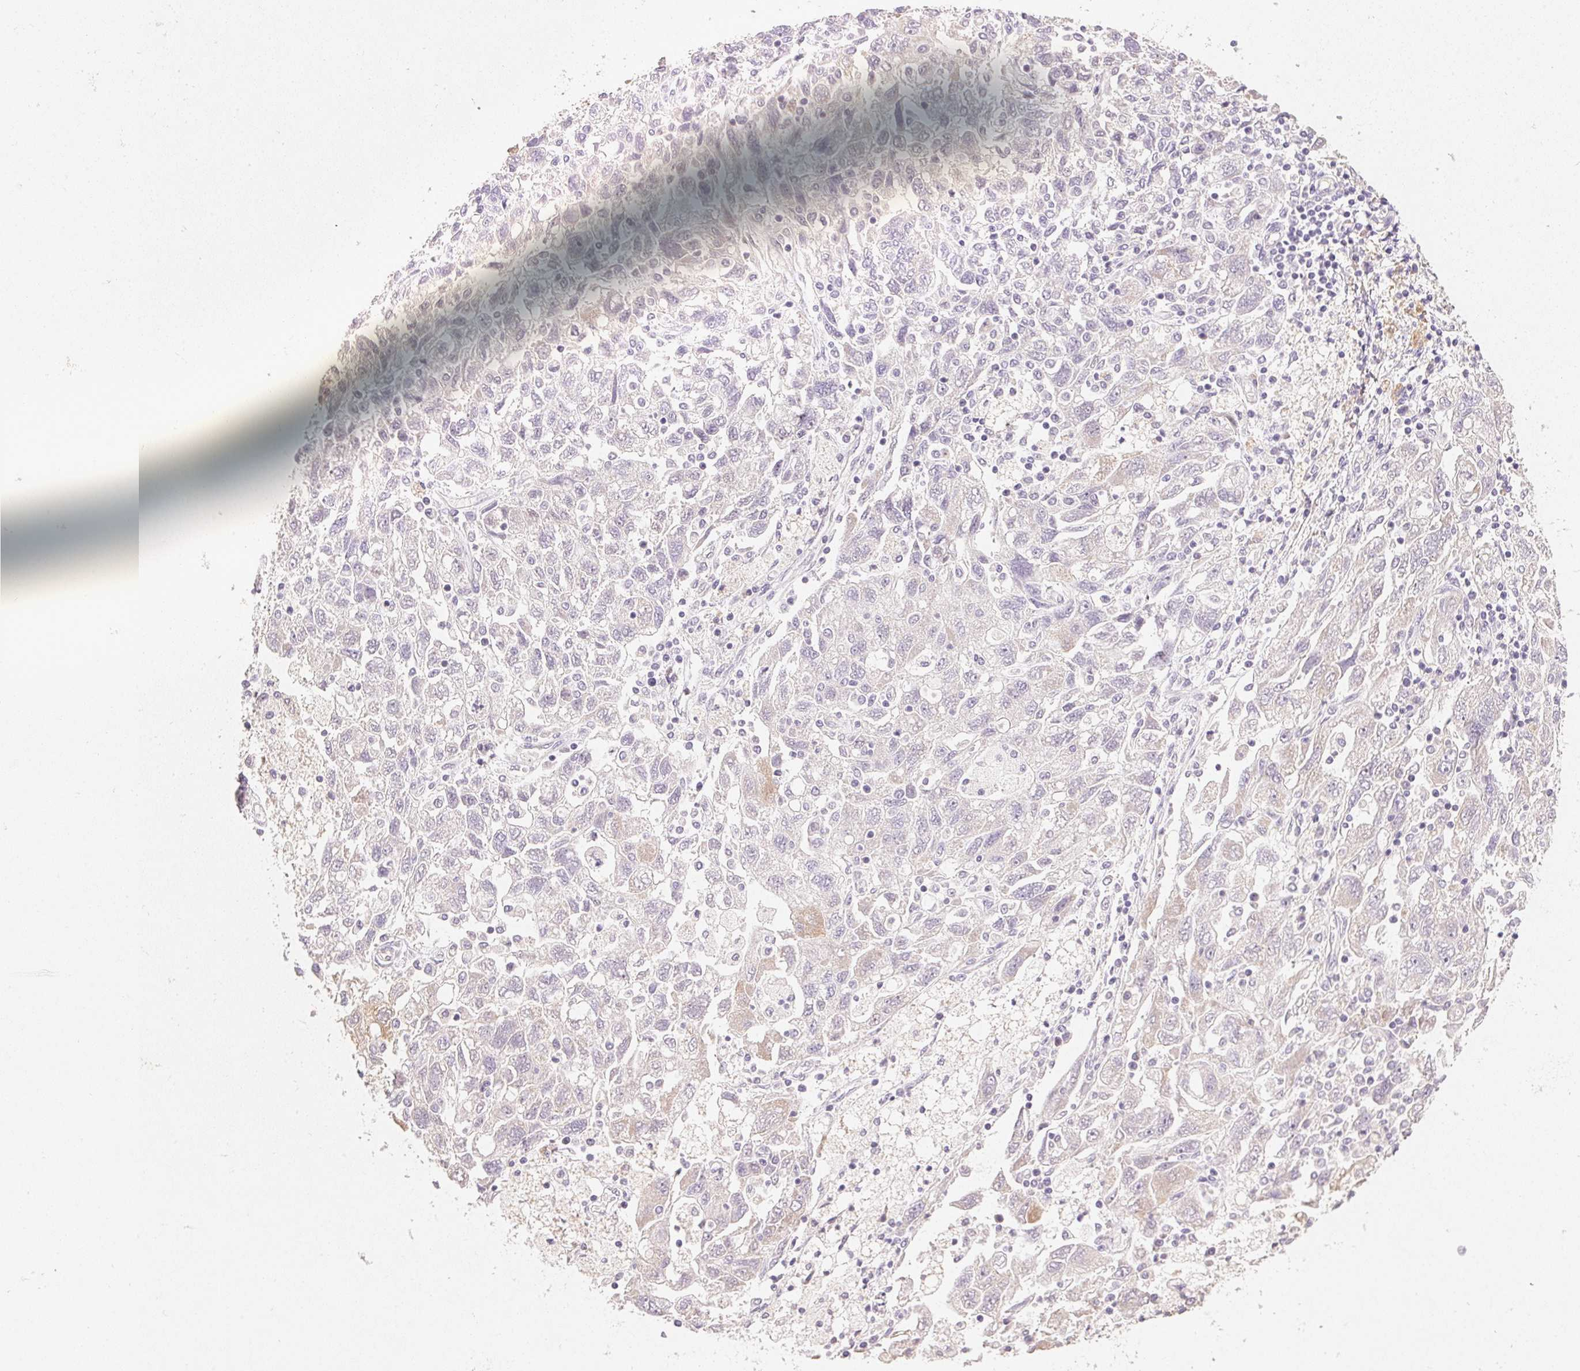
{"staining": {"intensity": "weak", "quantity": "<25%", "location": "cytoplasmic/membranous"}, "tissue": "ovarian cancer", "cell_type": "Tumor cells", "image_type": "cancer", "snomed": [{"axis": "morphology", "description": "Carcinoma, NOS"}, {"axis": "morphology", "description": "Cystadenocarcinoma, serous, NOS"}, {"axis": "topography", "description": "Ovary"}], "caption": "Serous cystadenocarcinoma (ovarian) was stained to show a protein in brown. There is no significant positivity in tumor cells.", "gene": "DHCR24", "patient": {"sex": "female", "age": 69}}